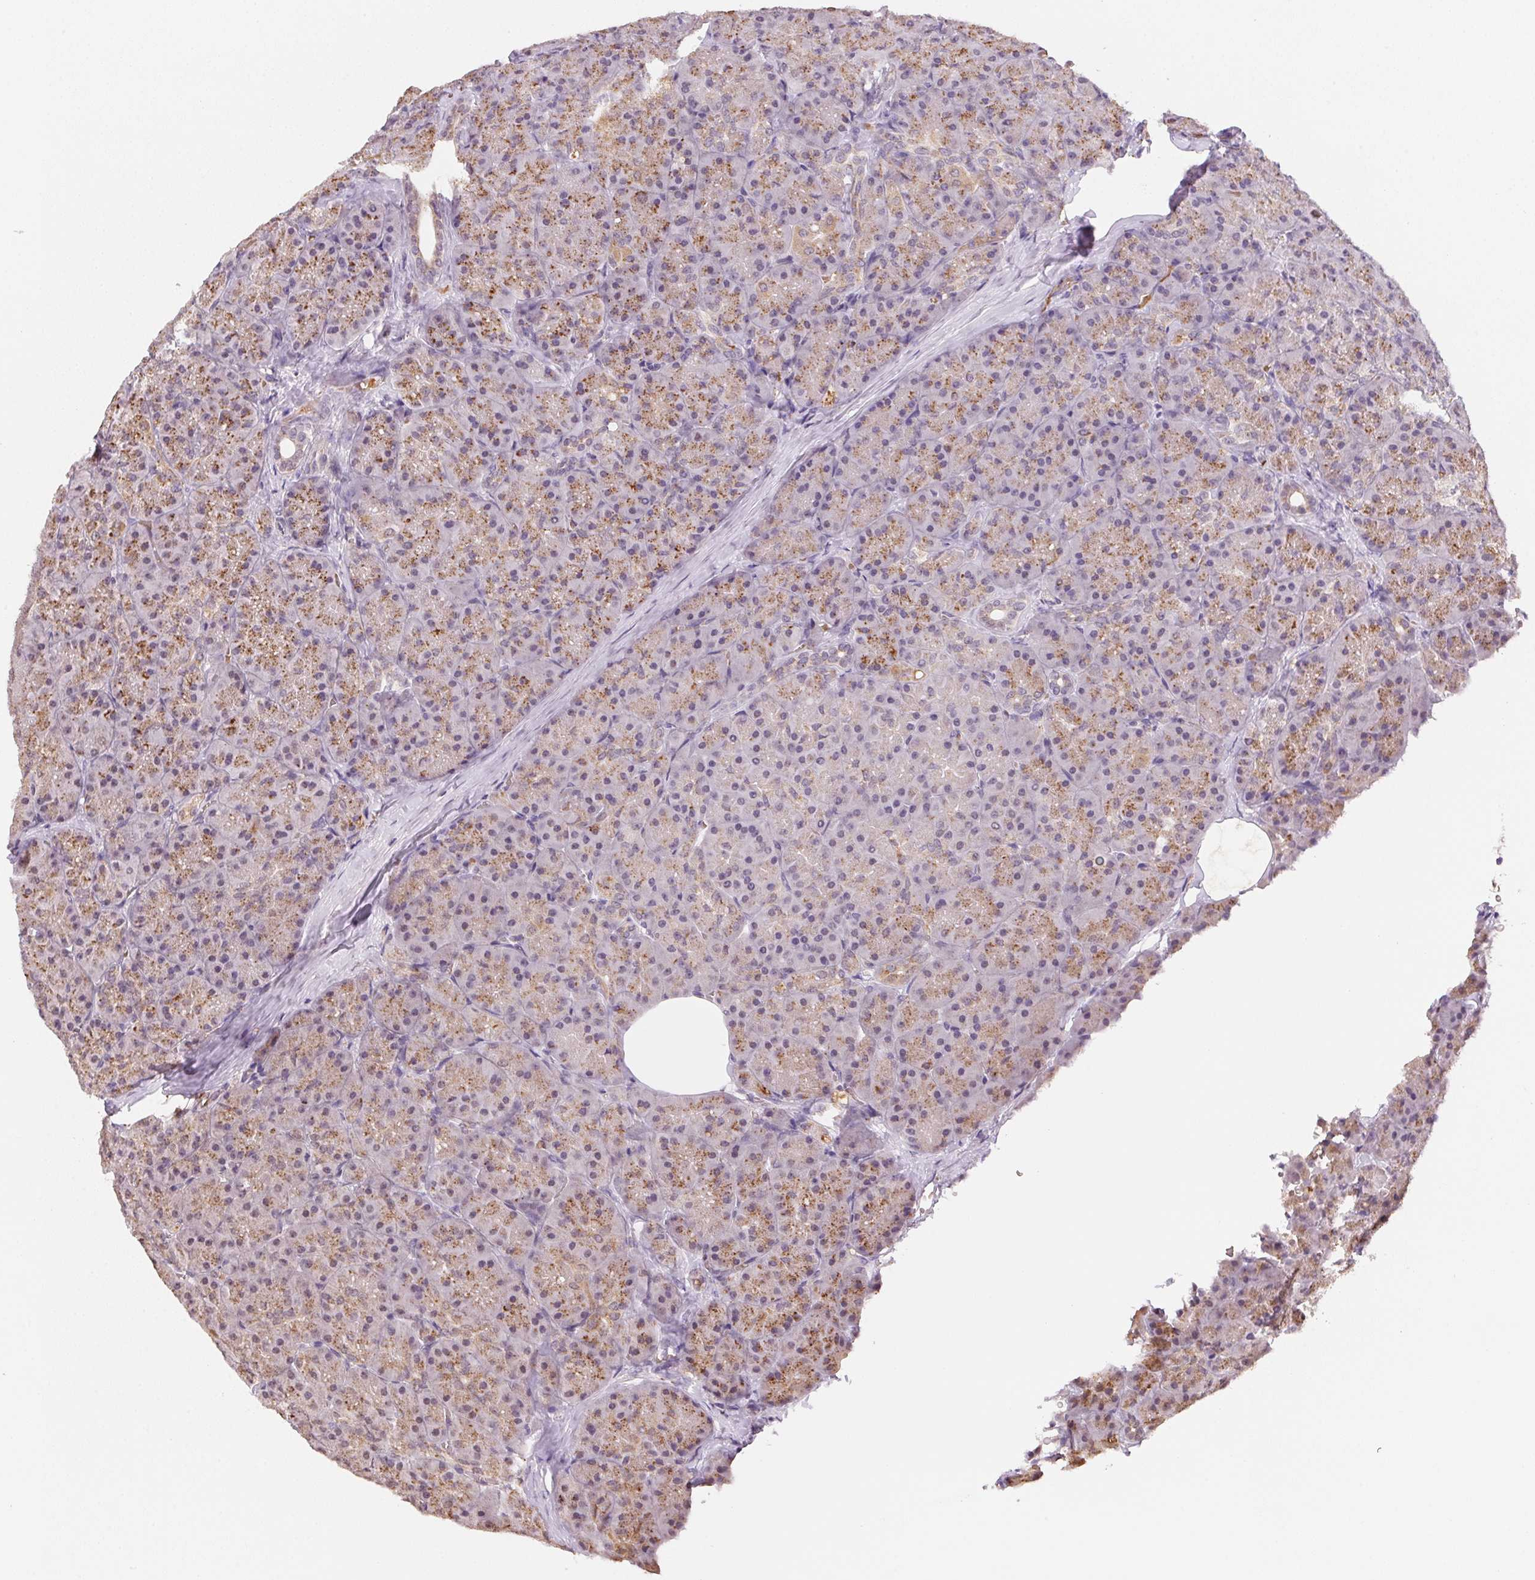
{"staining": {"intensity": "moderate", "quantity": ">75%", "location": "cytoplasmic/membranous"}, "tissue": "pancreas", "cell_type": "Exocrine glandular cells", "image_type": "normal", "snomed": [{"axis": "morphology", "description": "Normal tissue, NOS"}, {"axis": "topography", "description": "Pancreas"}], "caption": "Brown immunohistochemical staining in normal pancreas exhibits moderate cytoplasmic/membranous expression in about >75% of exocrine glandular cells.", "gene": "METTL13", "patient": {"sex": "male", "age": 57}}